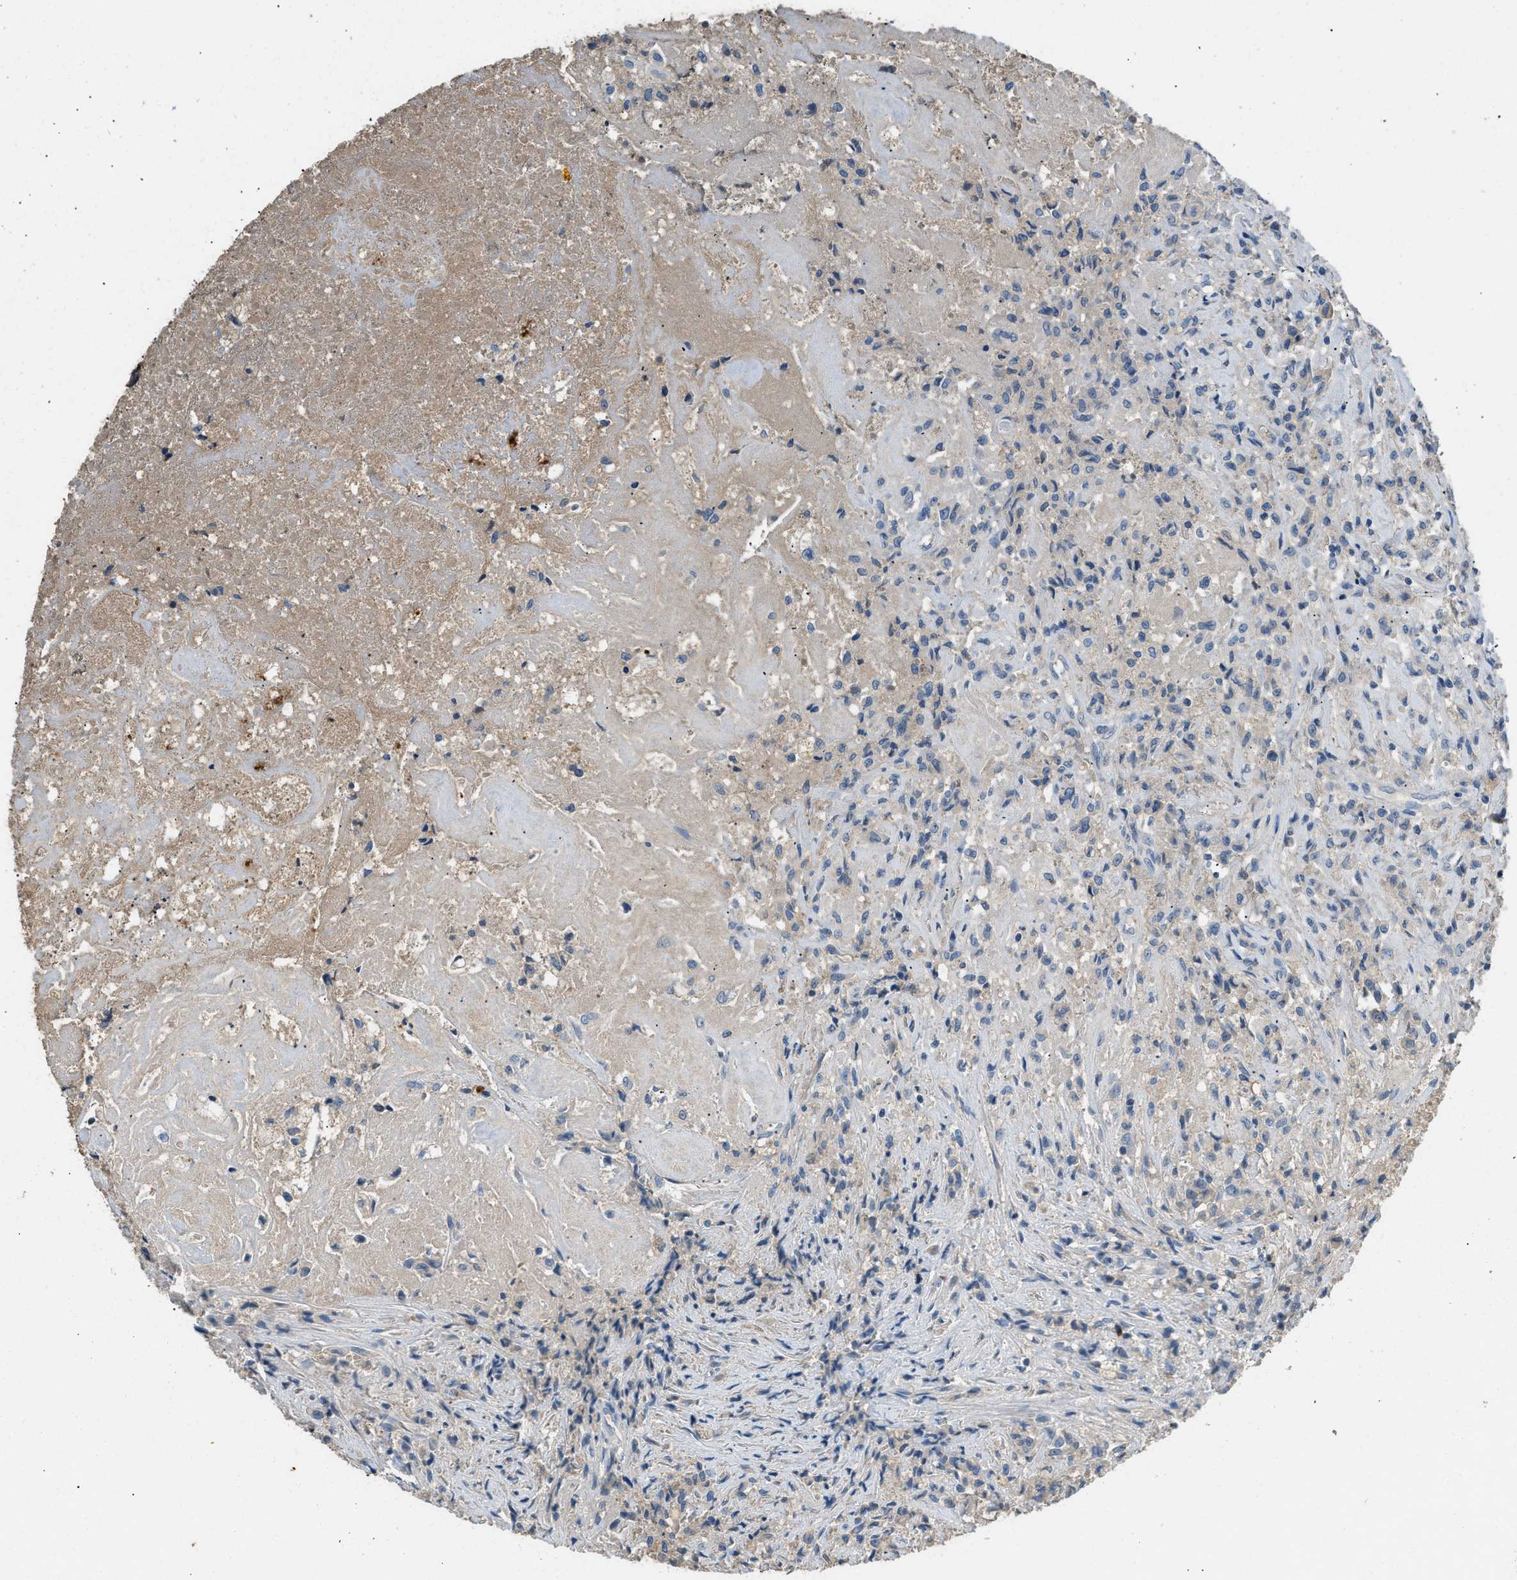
{"staining": {"intensity": "weak", "quantity": "<25%", "location": "cytoplasmic/membranous"}, "tissue": "testis cancer", "cell_type": "Tumor cells", "image_type": "cancer", "snomed": [{"axis": "morphology", "description": "Carcinoma, Embryonal, NOS"}, {"axis": "topography", "description": "Testis"}], "caption": "Tumor cells show no significant positivity in embryonal carcinoma (testis).", "gene": "STC1", "patient": {"sex": "male", "age": 2}}